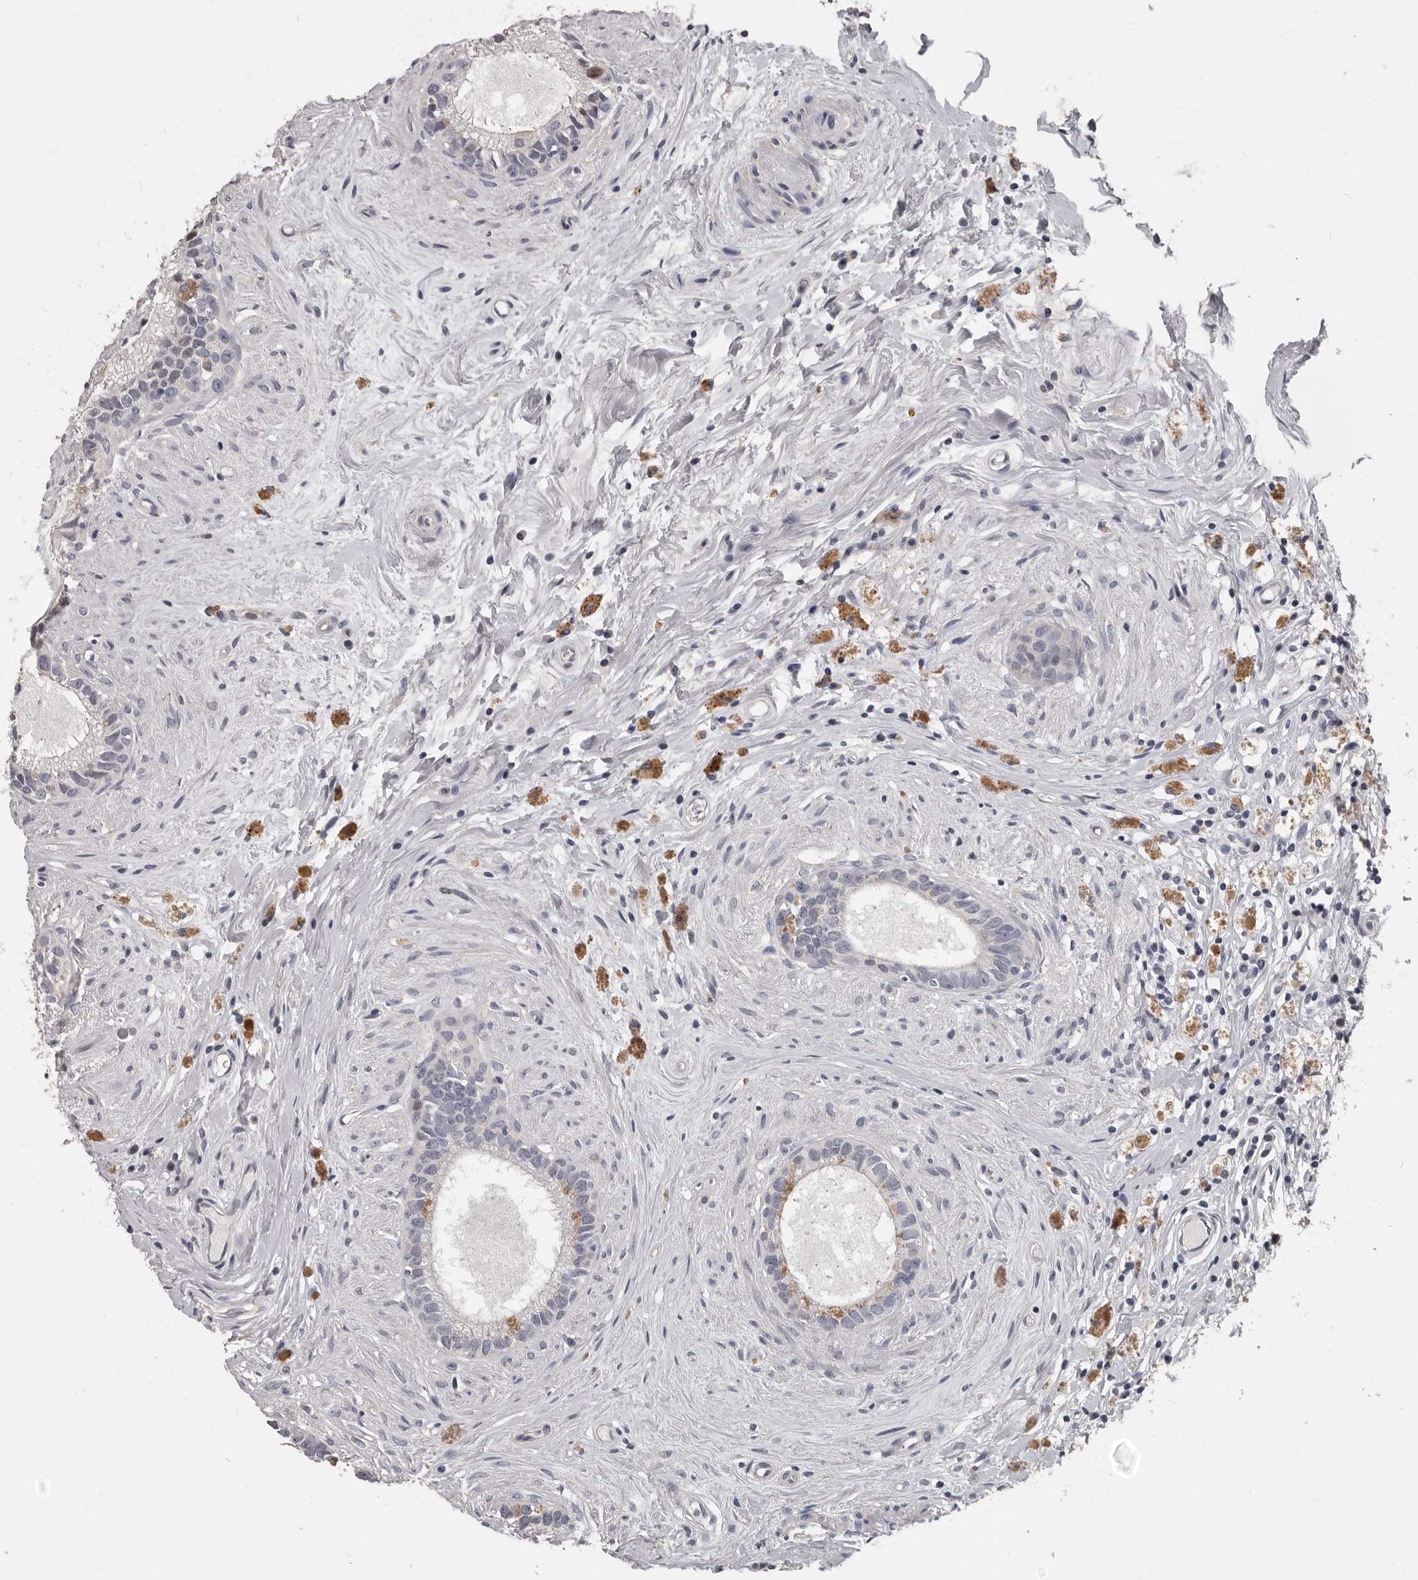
{"staining": {"intensity": "weak", "quantity": "<25%", "location": "nuclear"}, "tissue": "epididymis", "cell_type": "Glandular cells", "image_type": "normal", "snomed": [{"axis": "morphology", "description": "Normal tissue, NOS"}, {"axis": "topography", "description": "Epididymis"}], "caption": "Image shows no protein positivity in glandular cells of unremarkable epididymis.", "gene": "RNF217", "patient": {"sex": "male", "age": 80}}